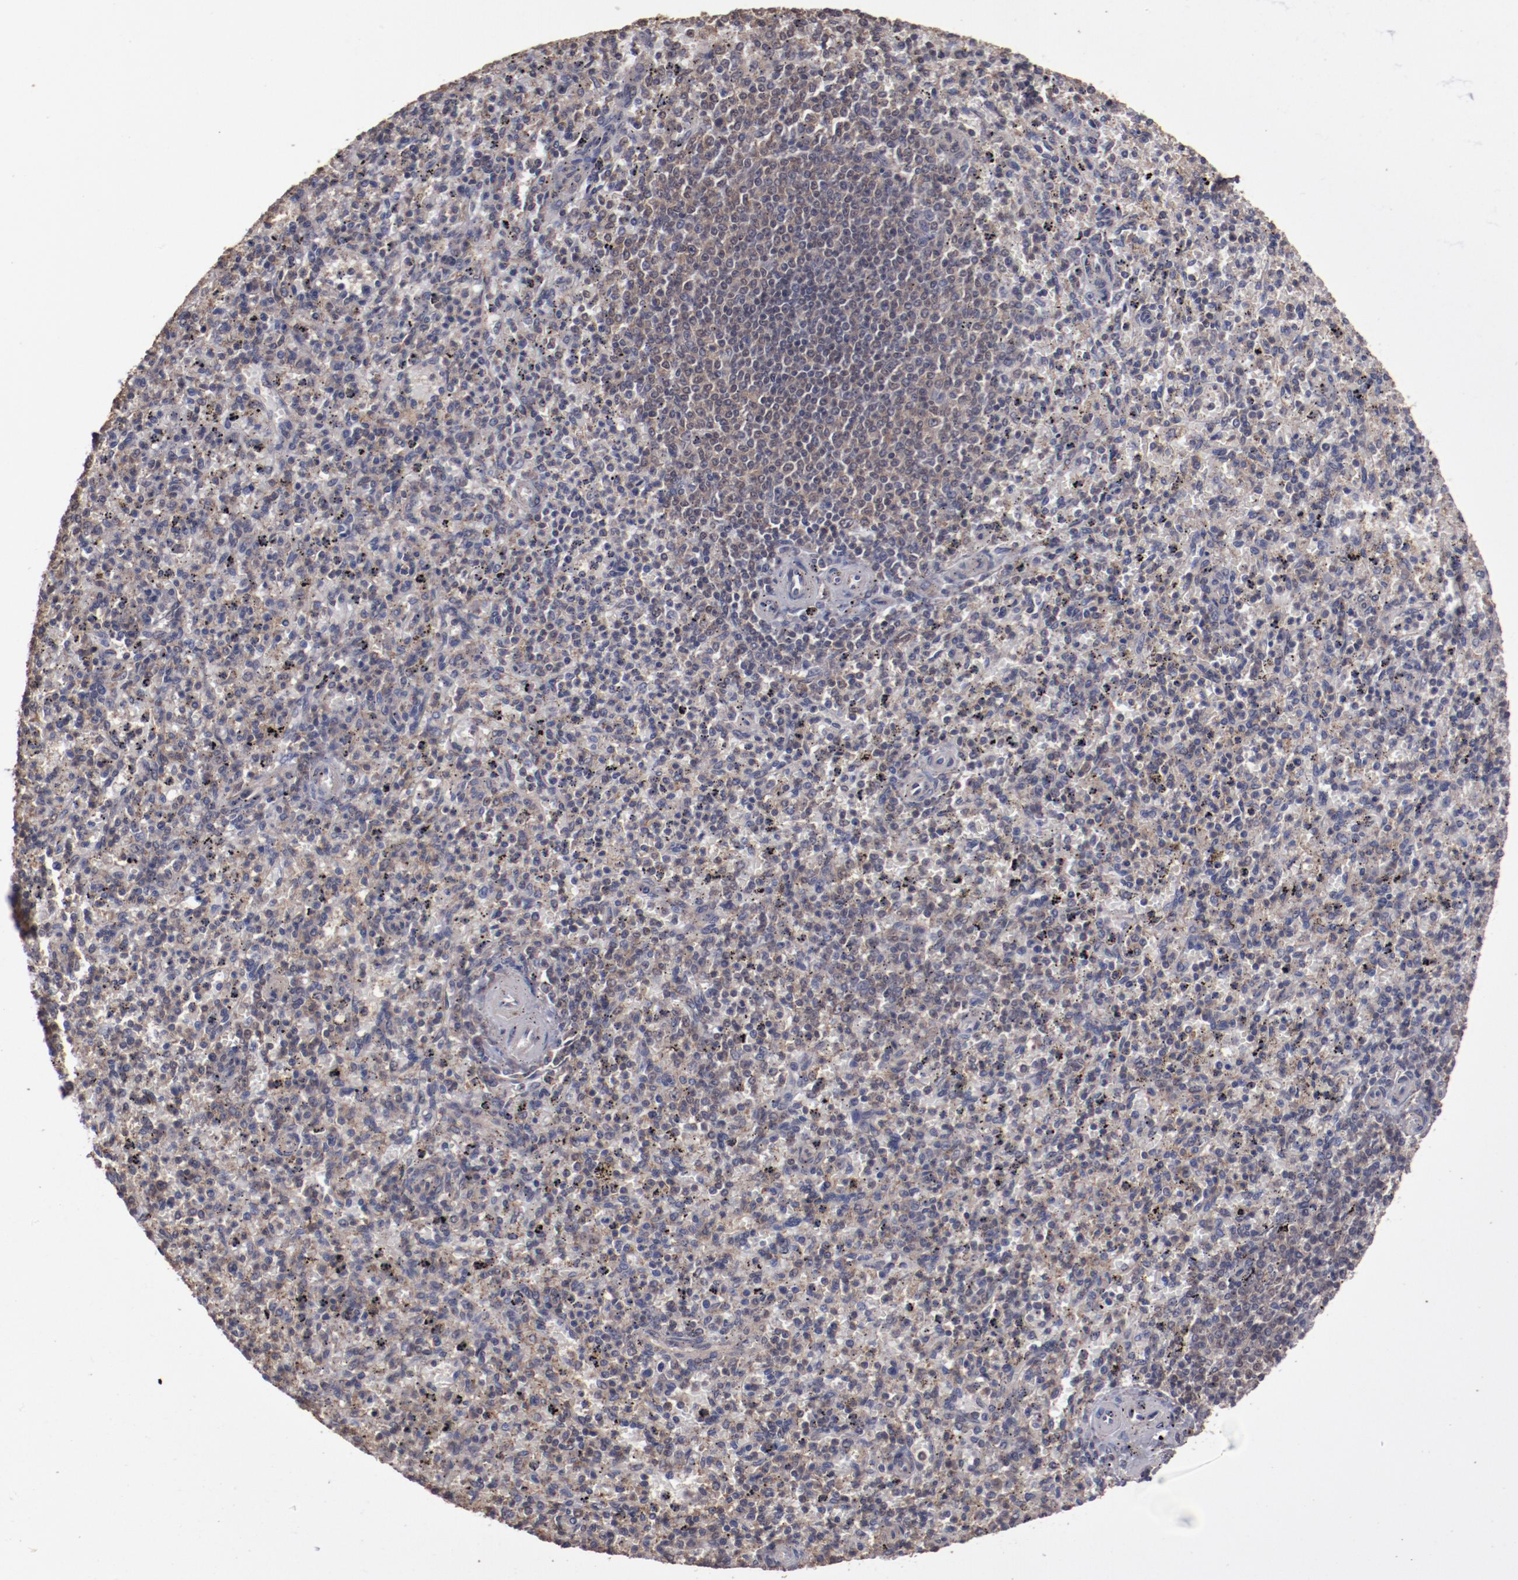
{"staining": {"intensity": "weak", "quantity": "25%-75%", "location": "cytoplasmic/membranous"}, "tissue": "spleen", "cell_type": "Cells in red pulp", "image_type": "normal", "snomed": [{"axis": "morphology", "description": "Normal tissue, NOS"}, {"axis": "topography", "description": "Spleen"}], "caption": "The photomicrograph demonstrates staining of normal spleen, revealing weak cytoplasmic/membranous protein expression (brown color) within cells in red pulp.", "gene": "FAT1", "patient": {"sex": "male", "age": 72}}